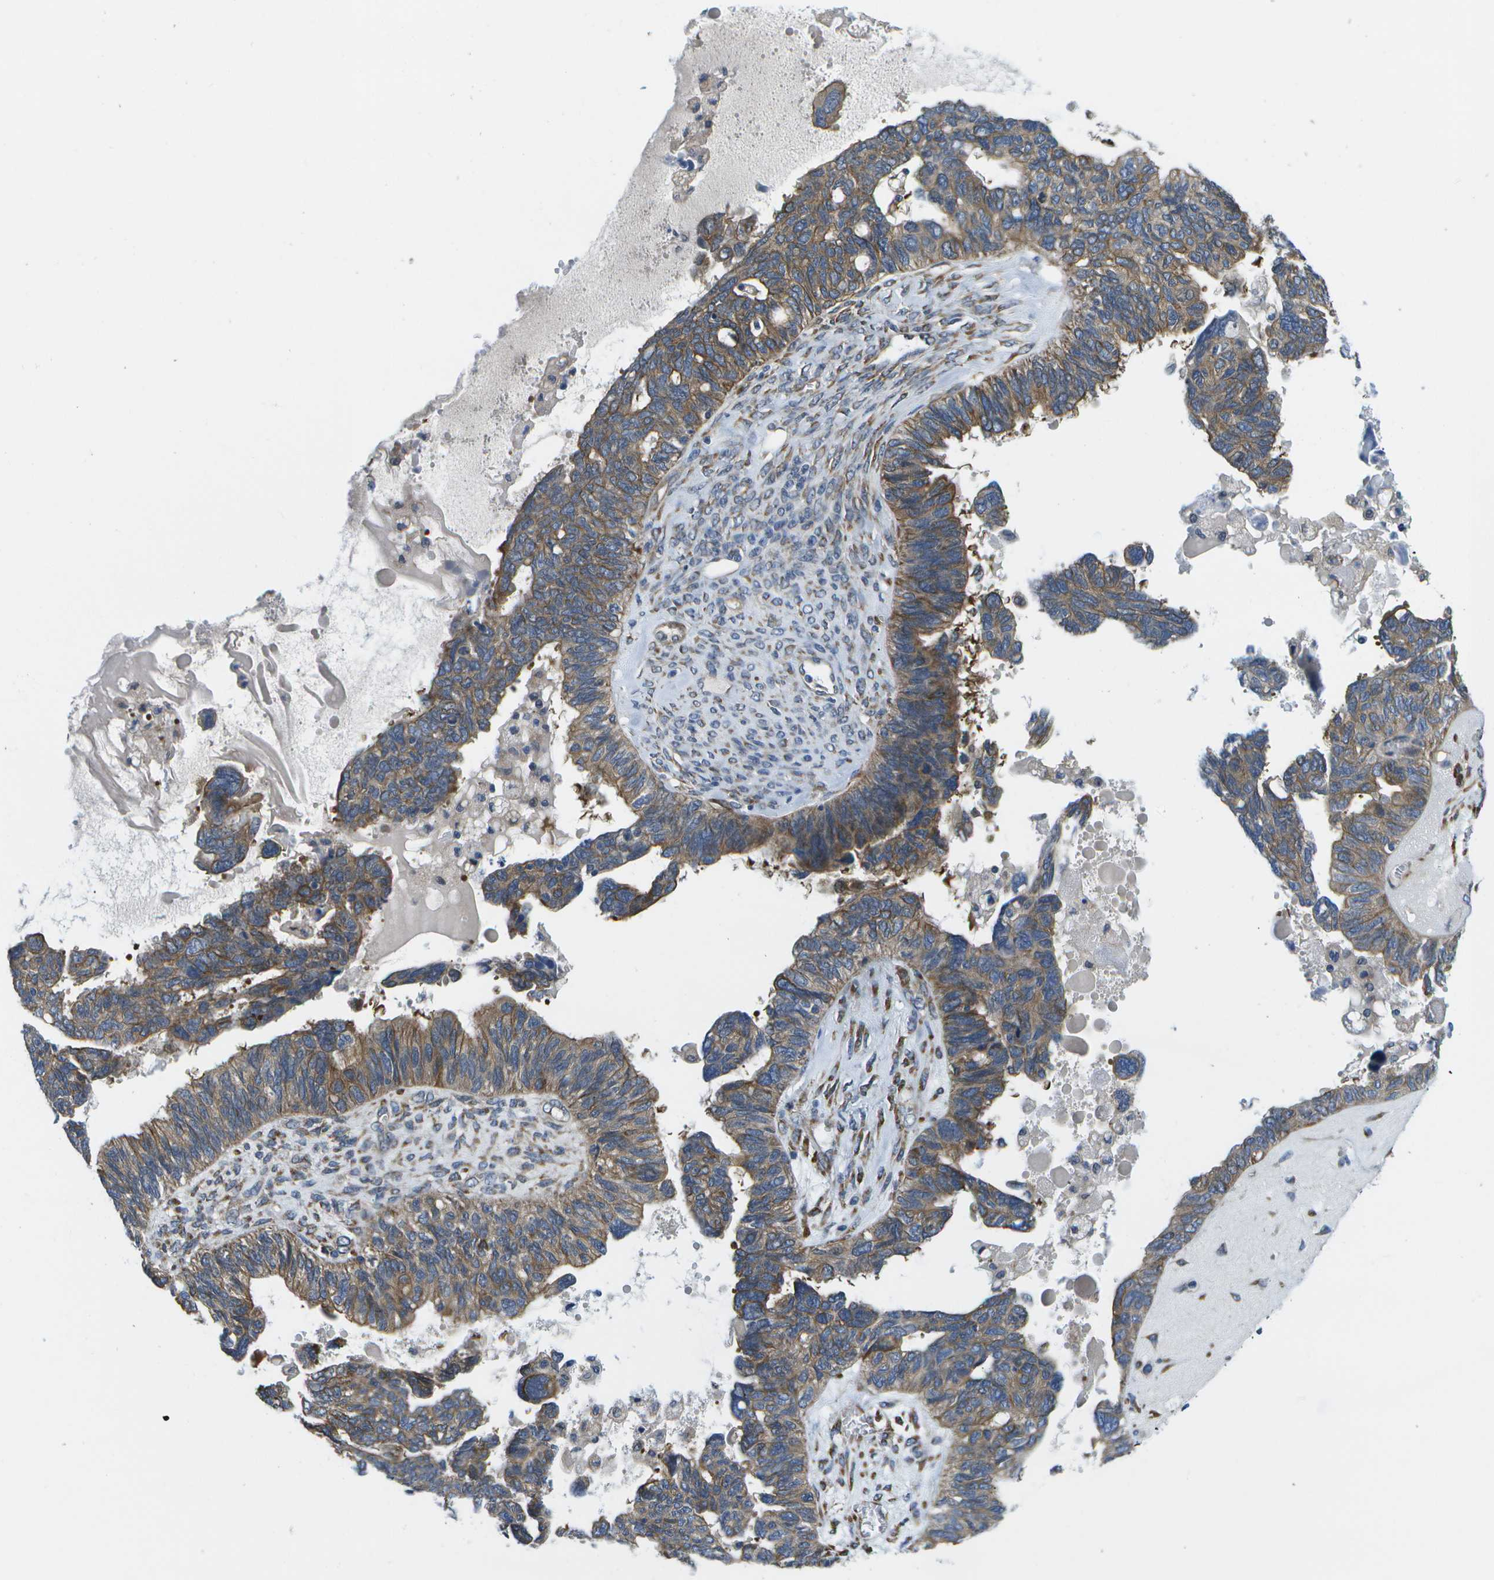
{"staining": {"intensity": "moderate", "quantity": ">75%", "location": "cytoplasmic/membranous"}, "tissue": "ovarian cancer", "cell_type": "Tumor cells", "image_type": "cancer", "snomed": [{"axis": "morphology", "description": "Cystadenocarcinoma, serous, NOS"}, {"axis": "topography", "description": "Ovary"}], "caption": "DAB immunohistochemical staining of ovarian cancer (serous cystadenocarcinoma) exhibits moderate cytoplasmic/membranous protein staining in about >75% of tumor cells.", "gene": "P3H1", "patient": {"sex": "female", "age": 79}}